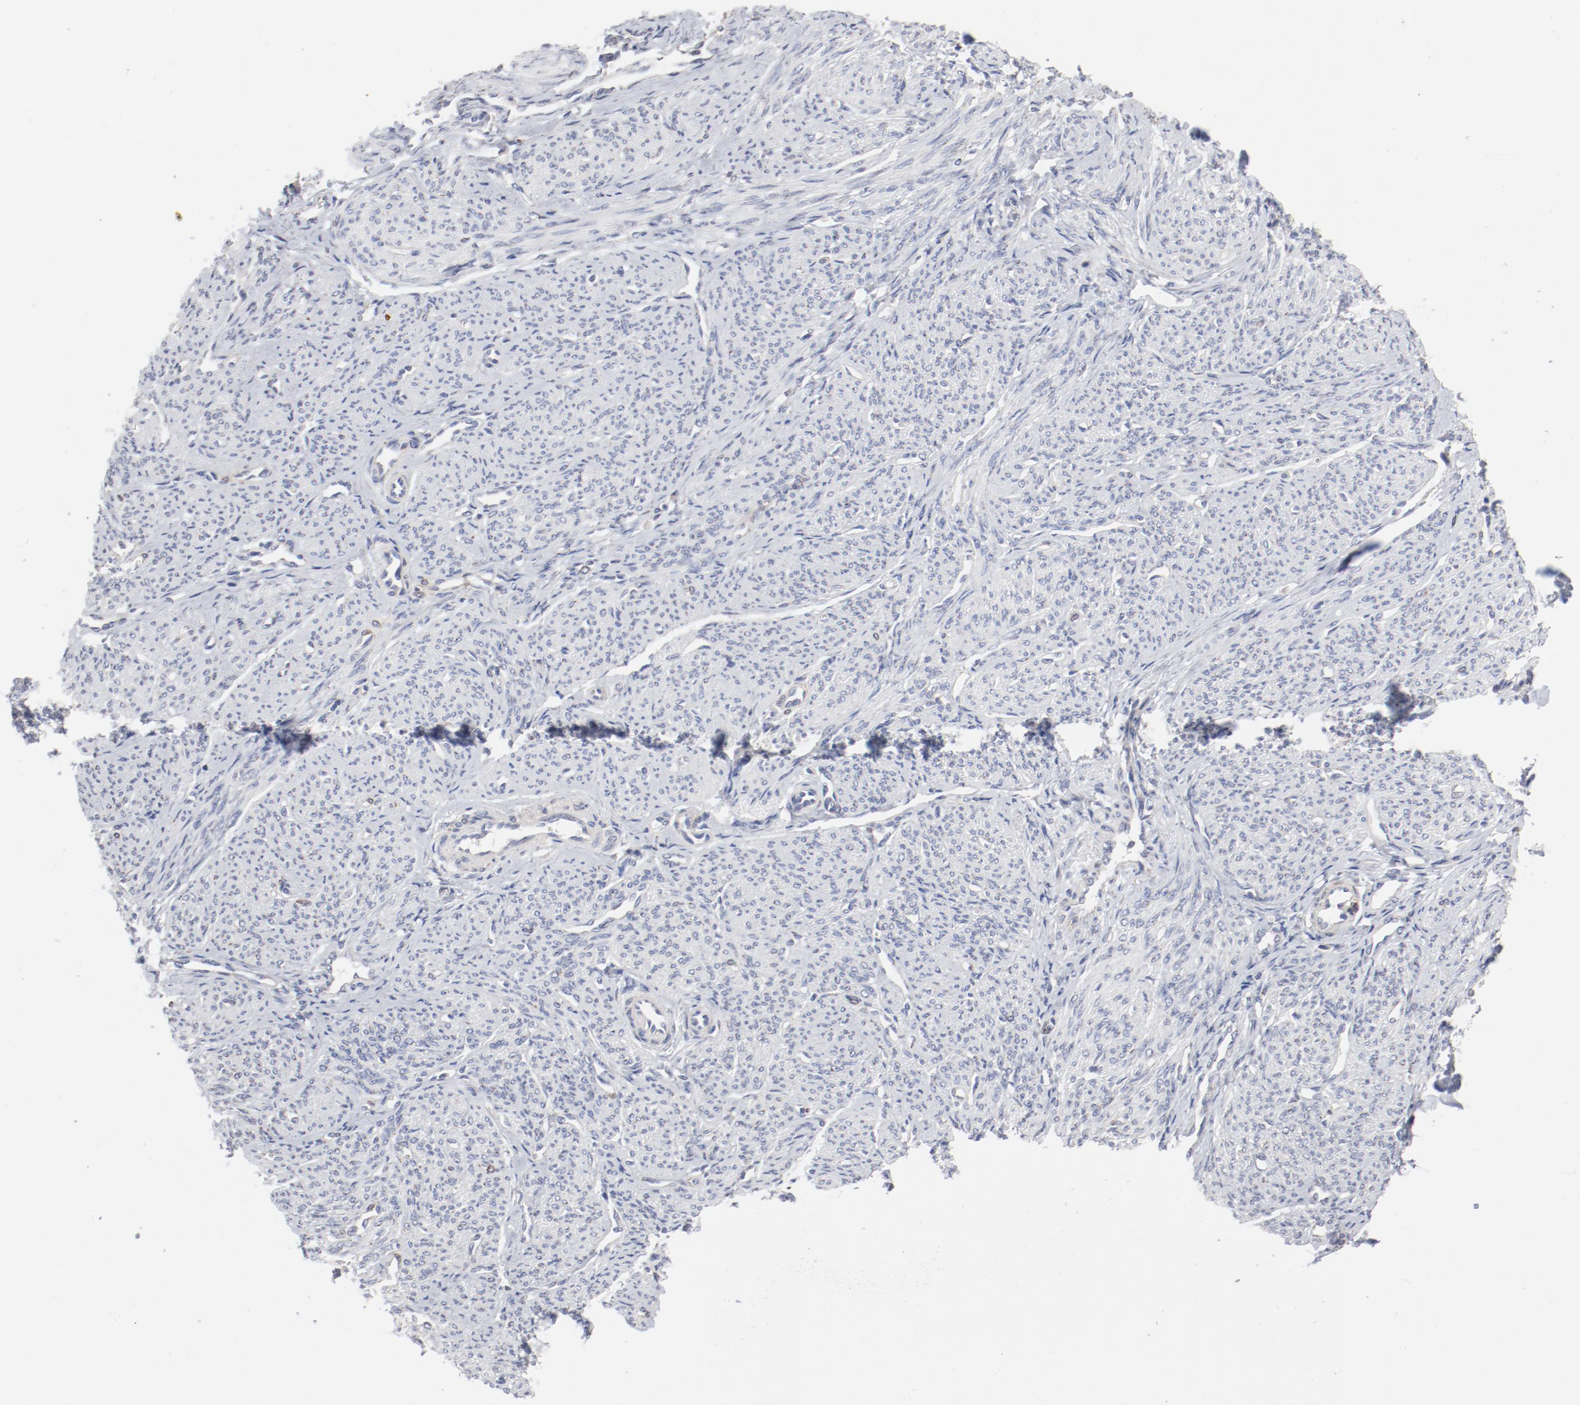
{"staining": {"intensity": "negative", "quantity": "none", "location": "none"}, "tissue": "smooth muscle", "cell_type": "Smooth muscle cells", "image_type": "normal", "snomed": [{"axis": "morphology", "description": "Normal tissue, NOS"}, {"axis": "topography", "description": "Smooth muscle"}], "caption": "Smooth muscle cells are negative for brown protein staining in unremarkable smooth muscle. (Stains: DAB immunohistochemistry (IHC) with hematoxylin counter stain, Microscopy: brightfield microscopy at high magnification).", "gene": "AK7", "patient": {"sex": "female", "age": 65}}